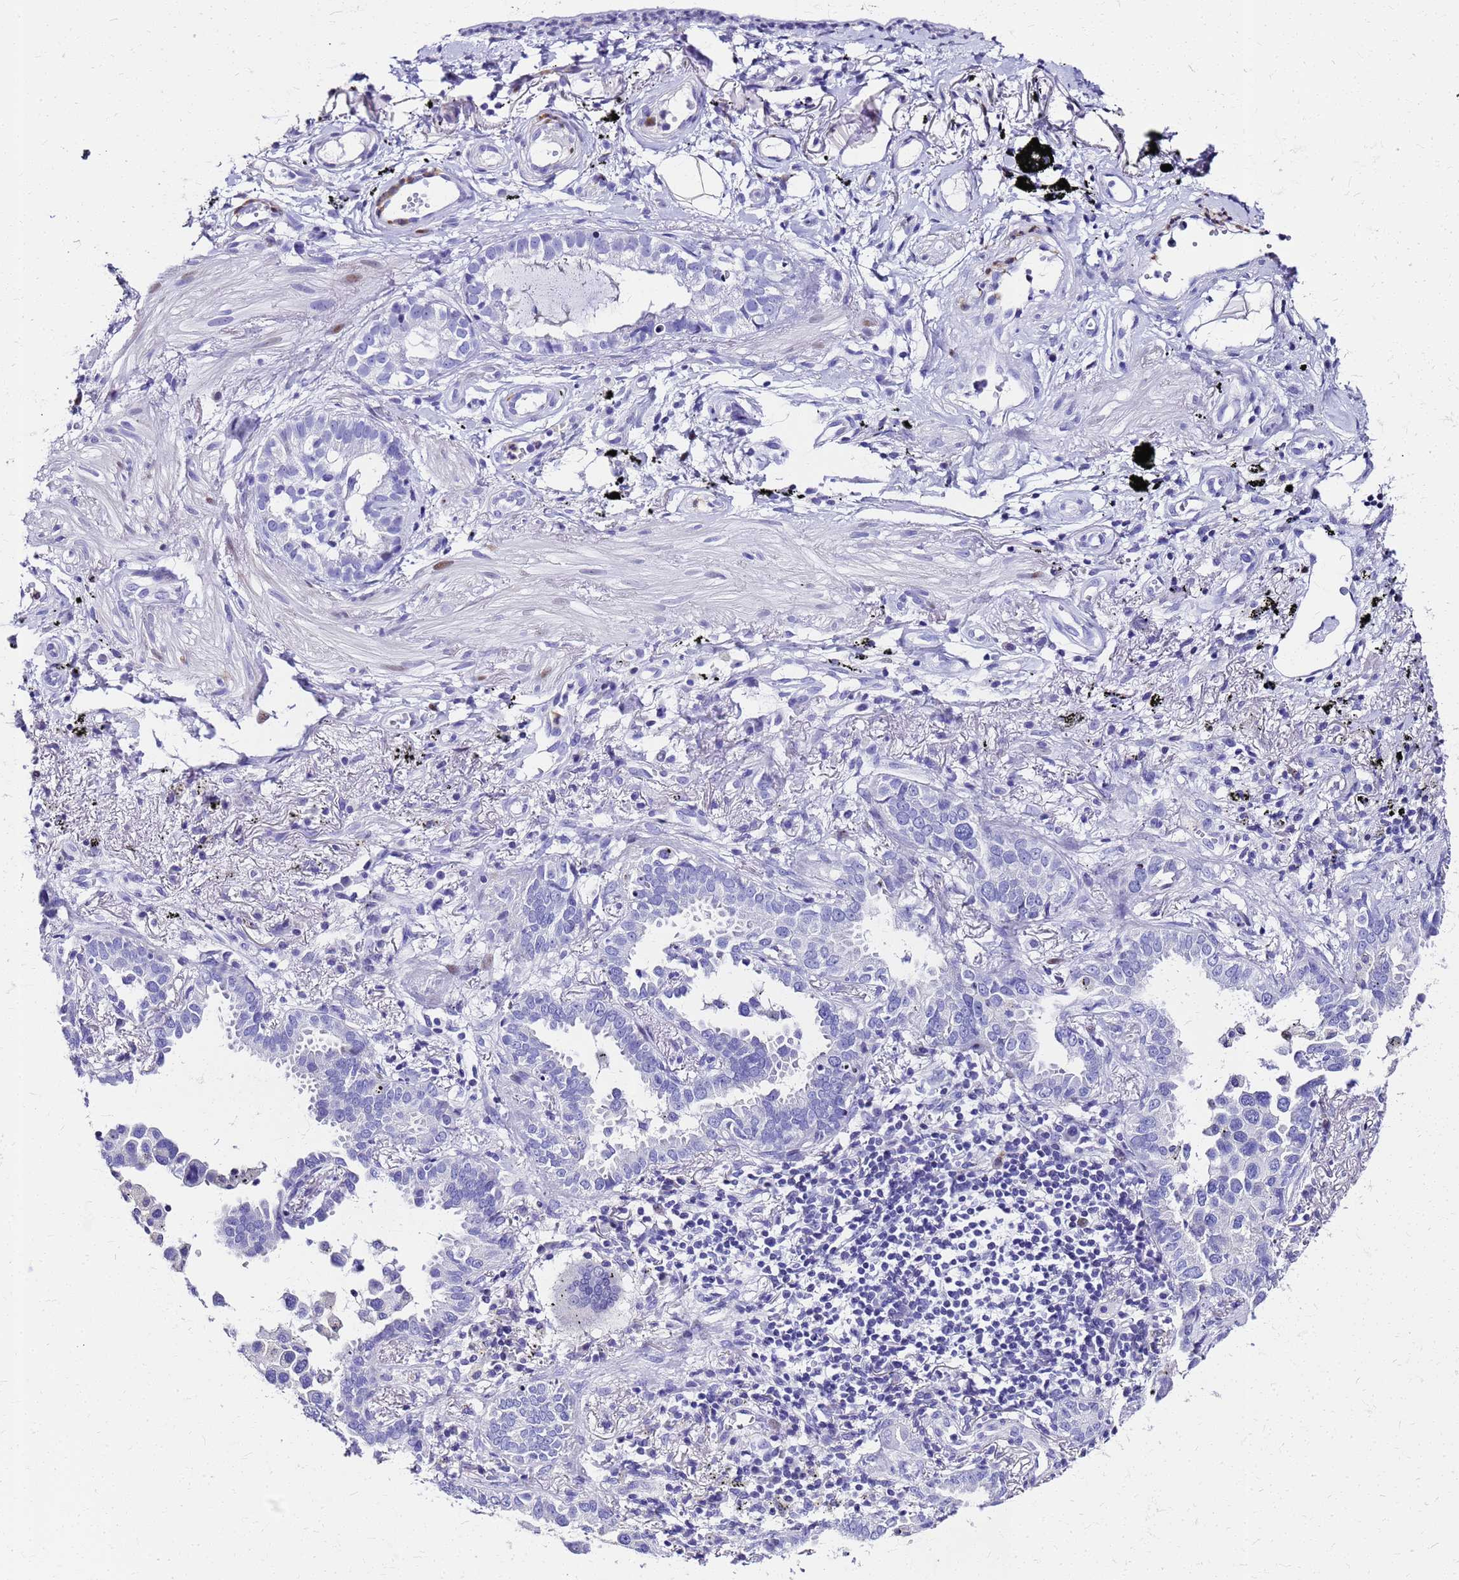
{"staining": {"intensity": "negative", "quantity": "none", "location": "none"}, "tissue": "lung cancer", "cell_type": "Tumor cells", "image_type": "cancer", "snomed": [{"axis": "morphology", "description": "Adenocarcinoma, NOS"}, {"axis": "topography", "description": "Lung"}], "caption": "IHC histopathology image of neoplastic tissue: human lung cancer (adenocarcinoma) stained with DAB (3,3'-diaminobenzidine) demonstrates no significant protein positivity in tumor cells.", "gene": "SMIM21", "patient": {"sex": "male", "age": 67}}